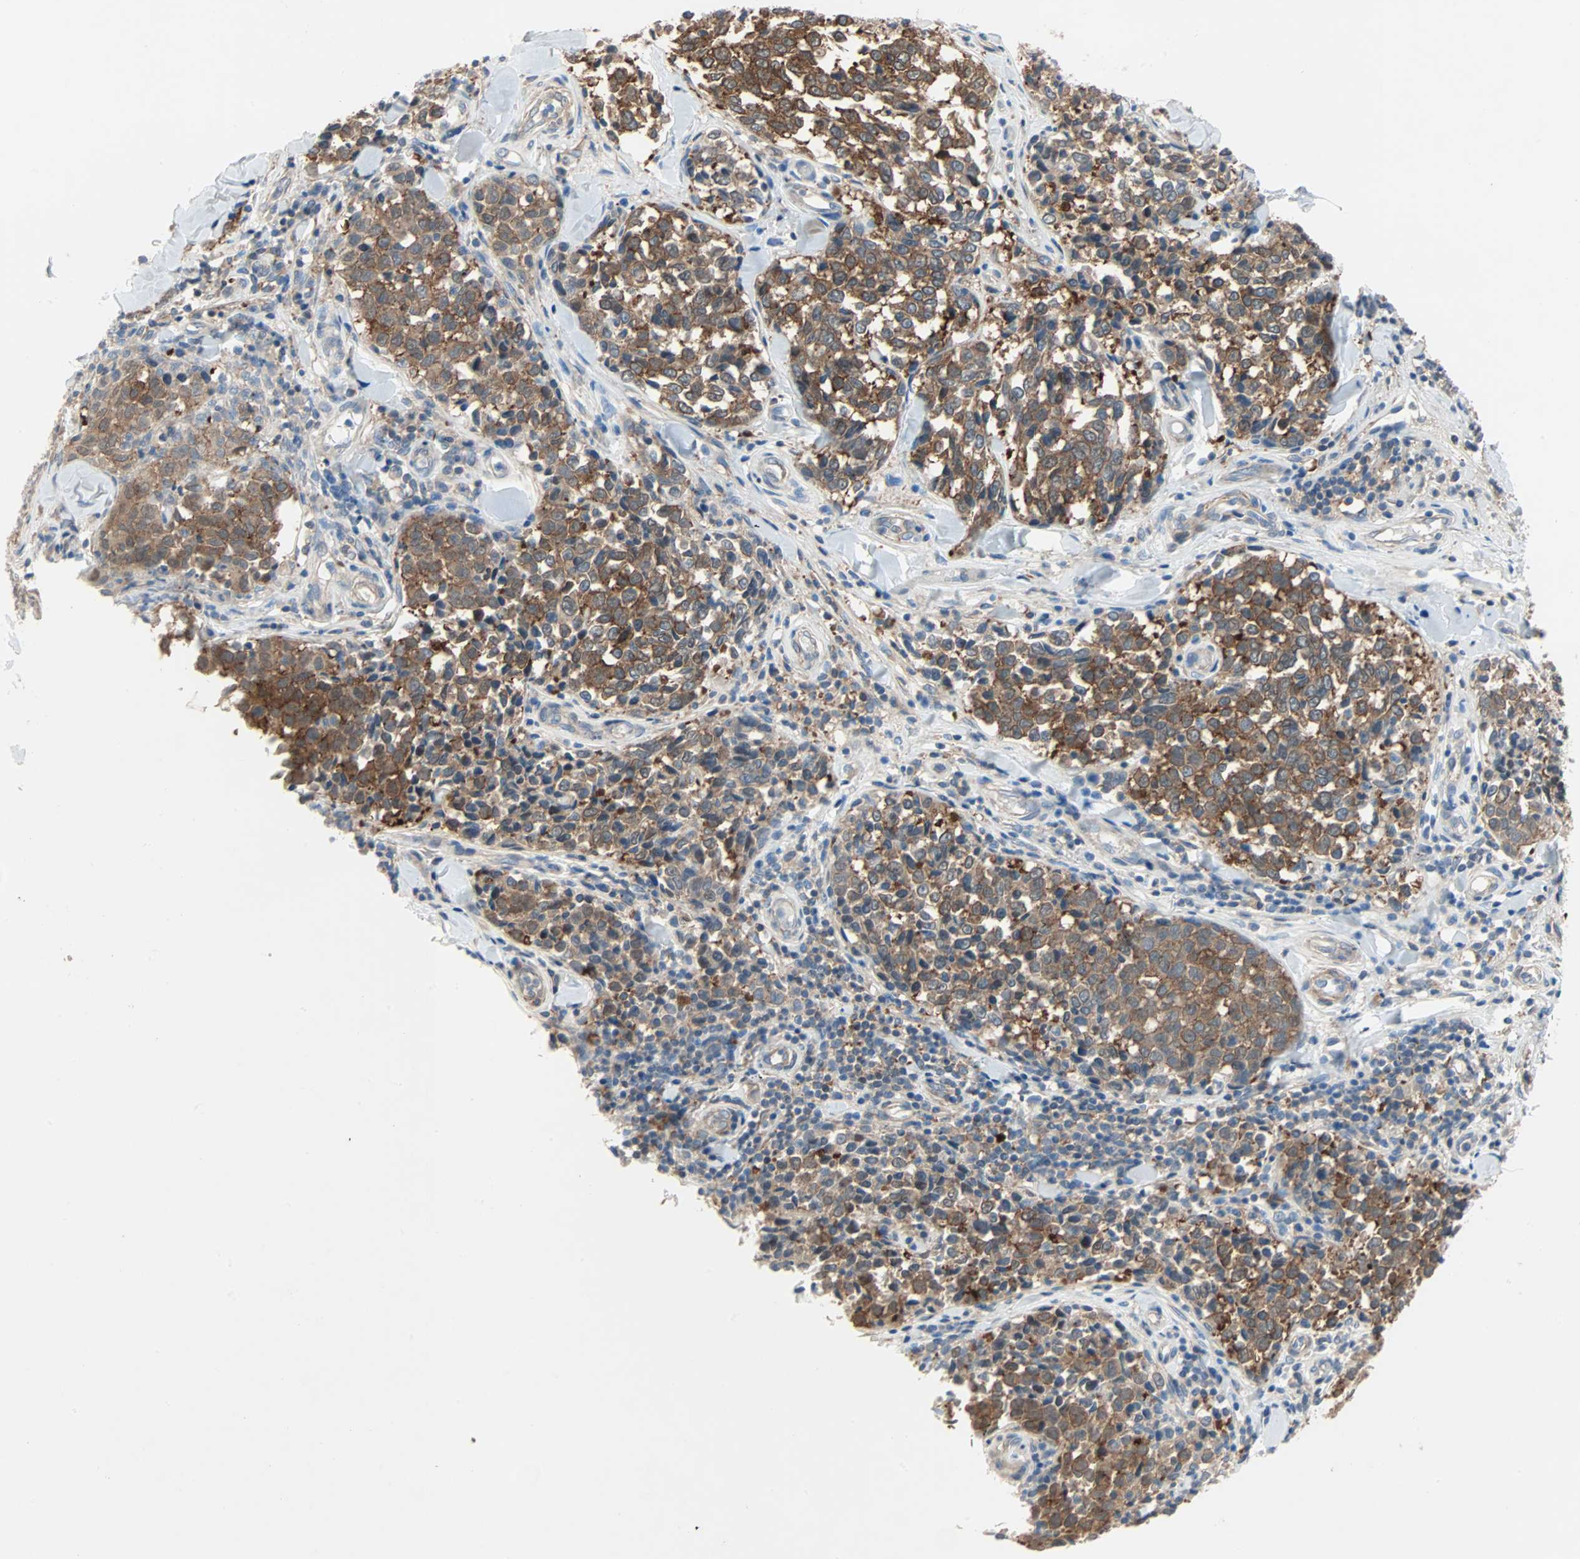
{"staining": {"intensity": "strong", "quantity": ">75%", "location": "cytoplasmic/membranous"}, "tissue": "melanoma", "cell_type": "Tumor cells", "image_type": "cancer", "snomed": [{"axis": "morphology", "description": "Malignant melanoma, NOS"}, {"axis": "topography", "description": "Skin"}], "caption": "The immunohistochemical stain labels strong cytoplasmic/membranous expression in tumor cells of melanoma tissue.", "gene": "TNFRSF12A", "patient": {"sex": "female", "age": 64}}